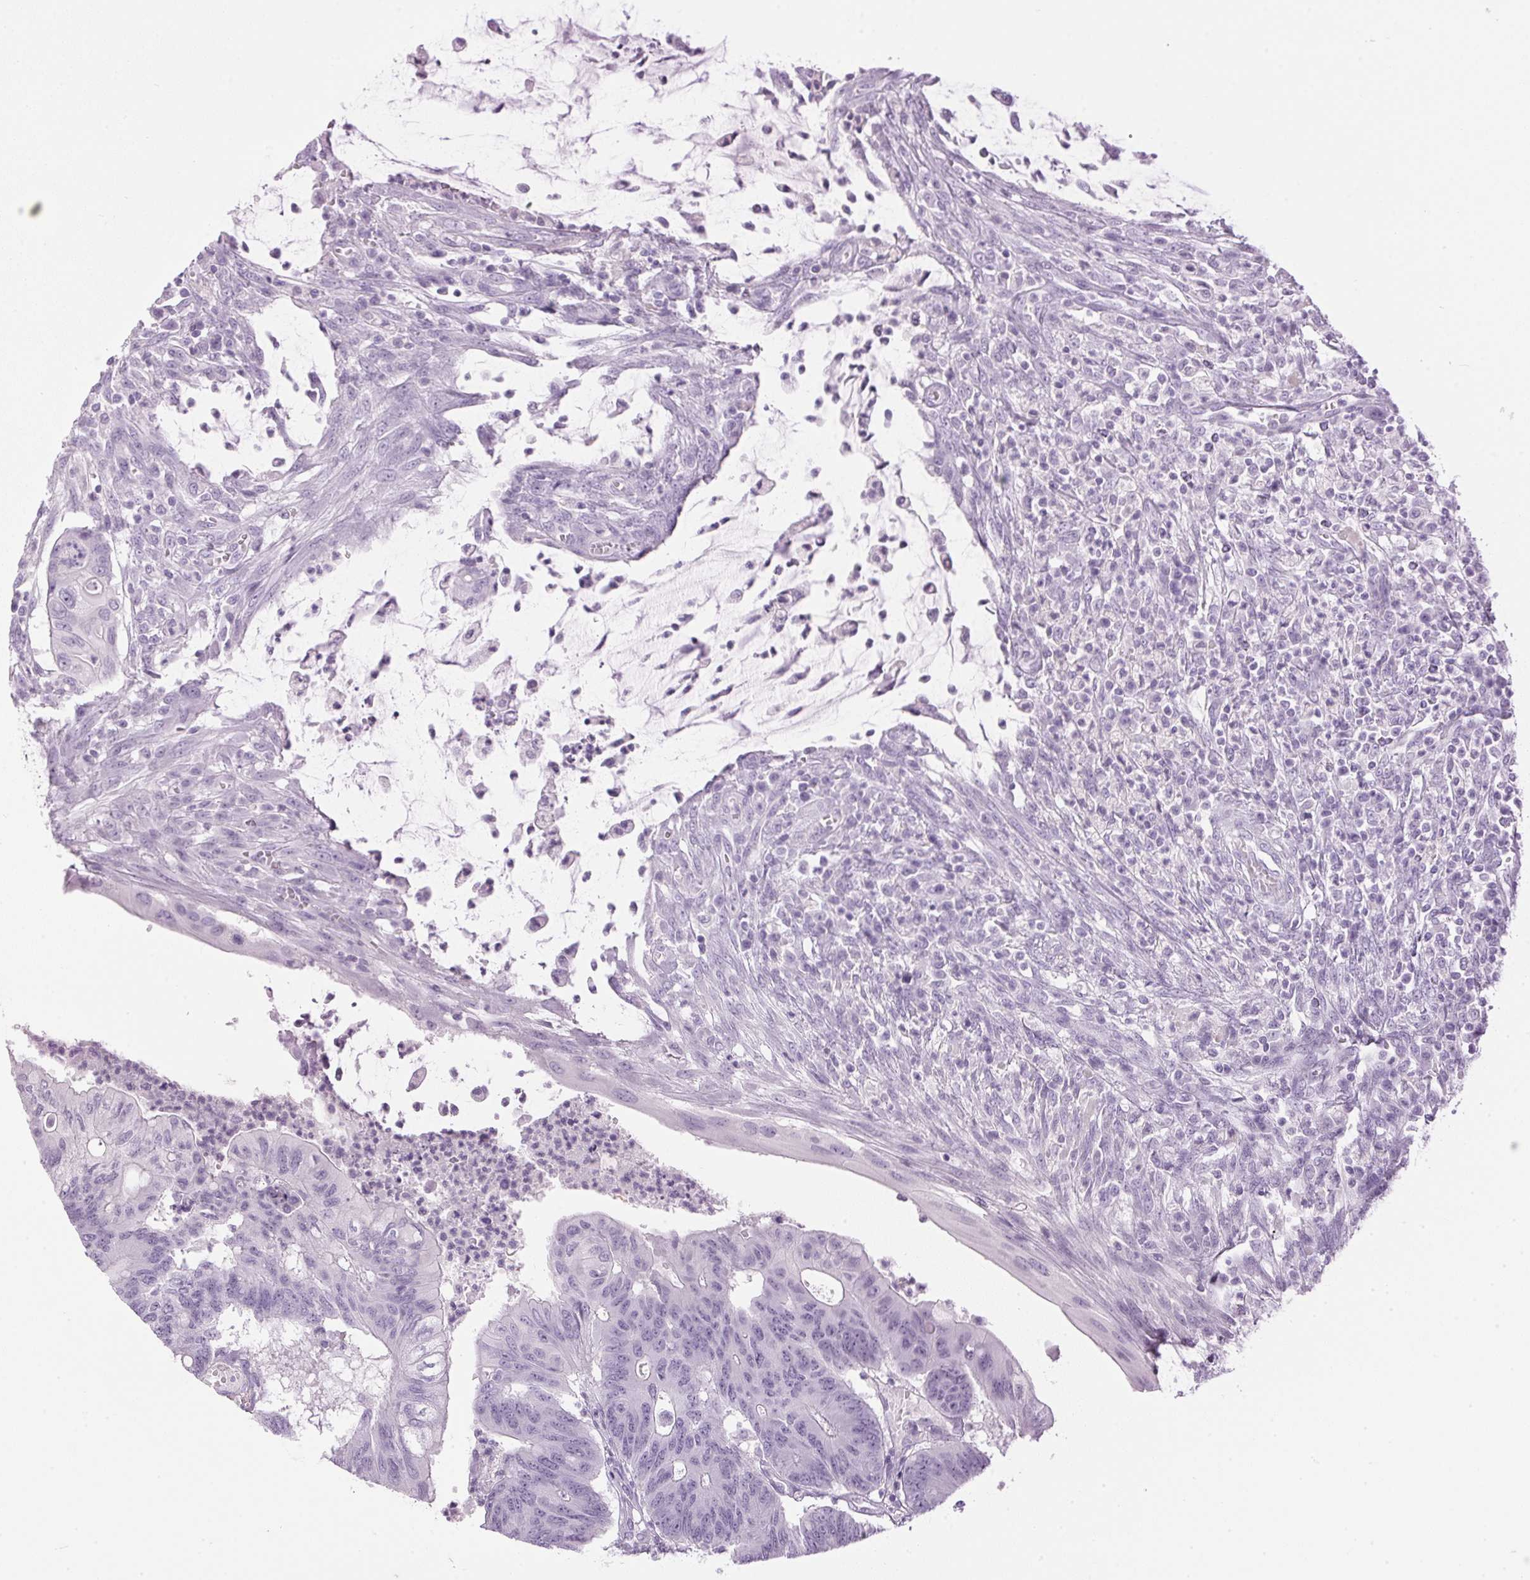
{"staining": {"intensity": "negative", "quantity": "none", "location": "none"}, "tissue": "colorectal cancer", "cell_type": "Tumor cells", "image_type": "cancer", "snomed": [{"axis": "morphology", "description": "Adenocarcinoma, NOS"}, {"axis": "topography", "description": "Colon"}], "caption": "An immunohistochemistry image of colorectal adenocarcinoma is shown. There is no staining in tumor cells of colorectal adenocarcinoma.", "gene": "SP7", "patient": {"sex": "male", "age": 65}}